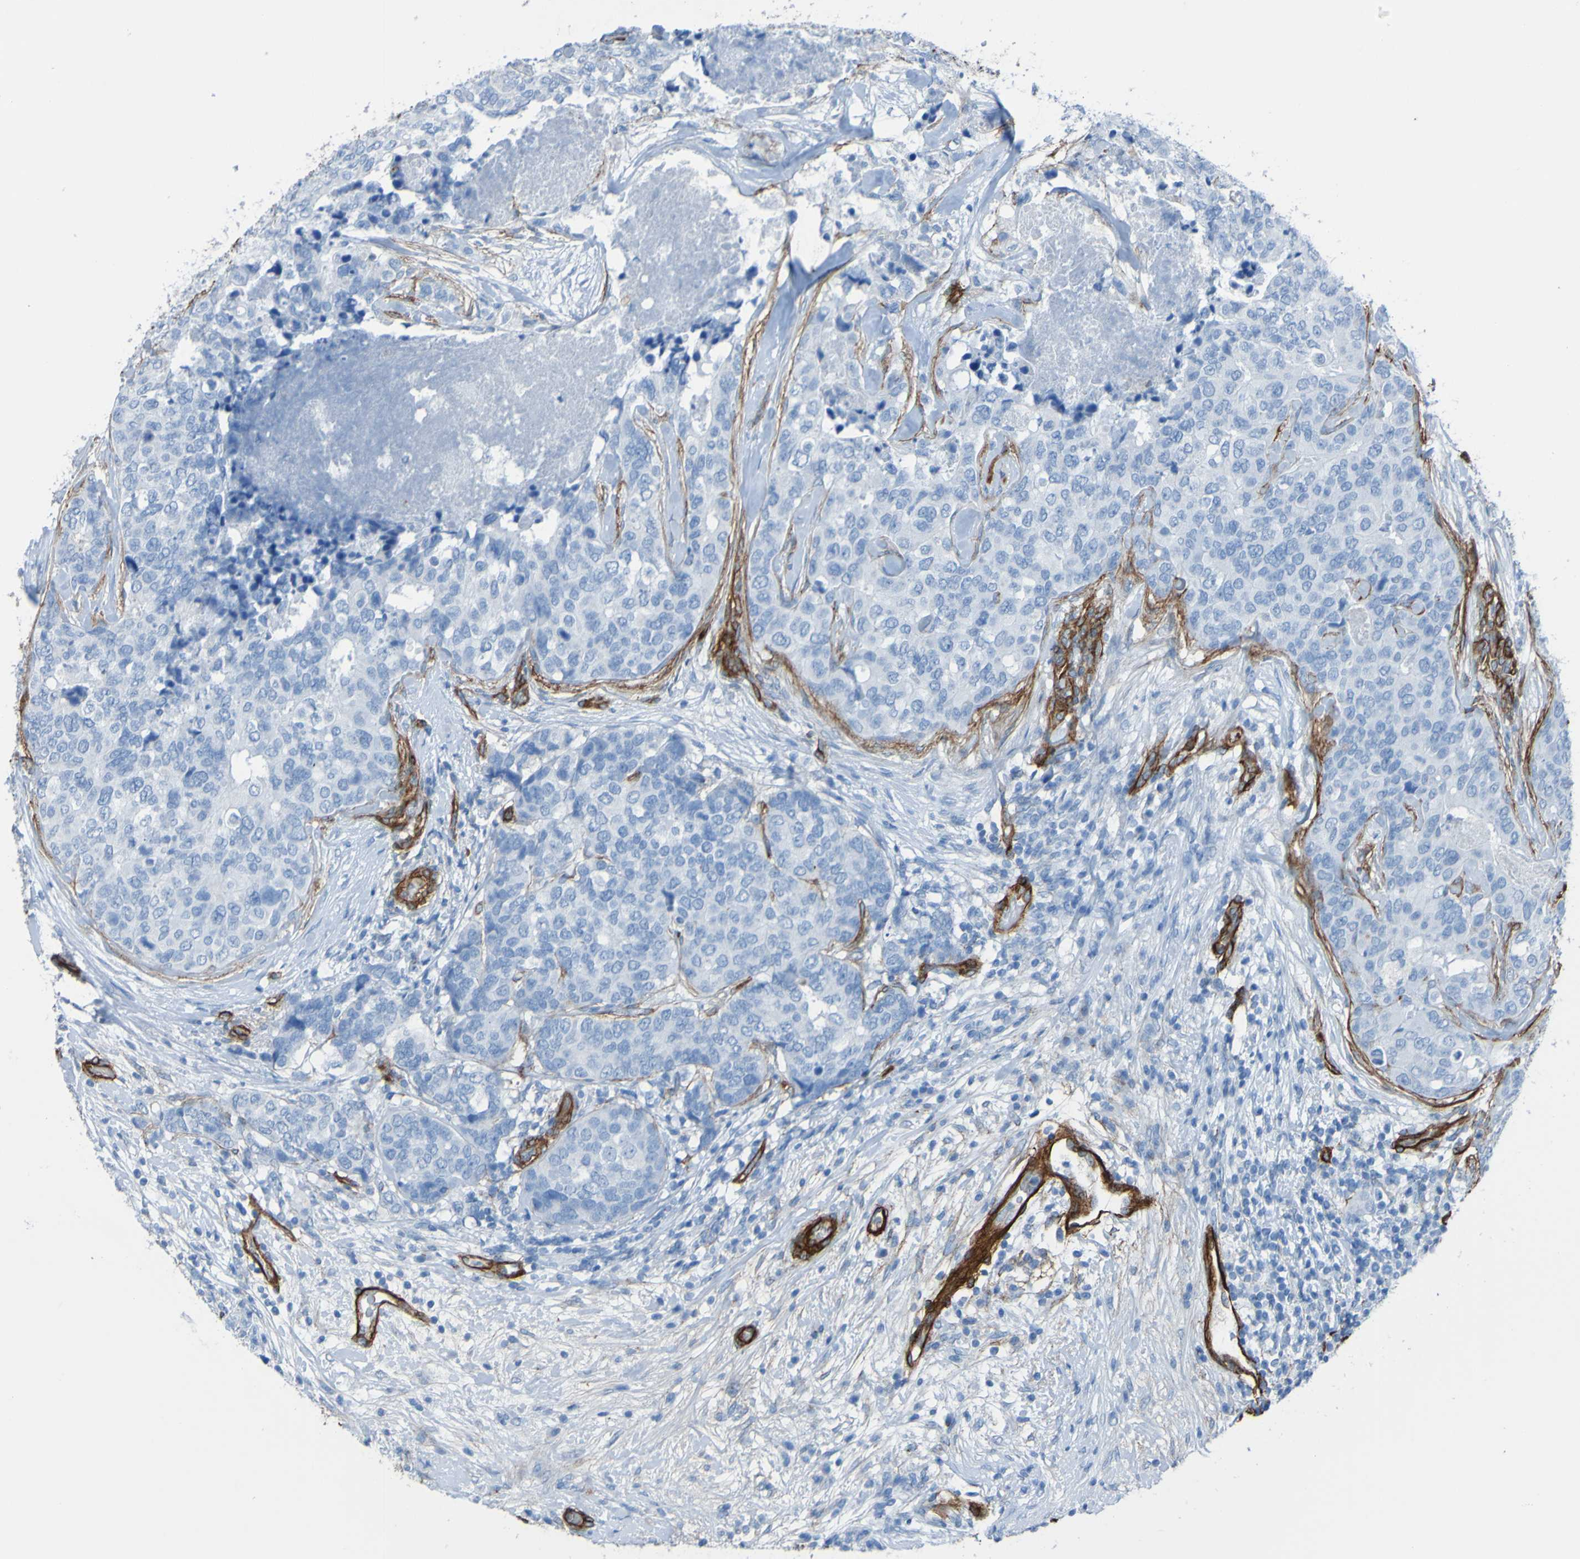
{"staining": {"intensity": "negative", "quantity": "none", "location": "none"}, "tissue": "breast cancer", "cell_type": "Tumor cells", "image_type": "cancer", "snomed": [{"axis": "morphology", "description": "Lobular carcinoma"}, {"axis": "topography", "description": "Breast"}], "caption": "Immunohistochemical staining of breast cancer demonstrates no significant positivity in tumor cells.", "gene": "COL4A2", "patient": {"sex": "female", "age": 59}}